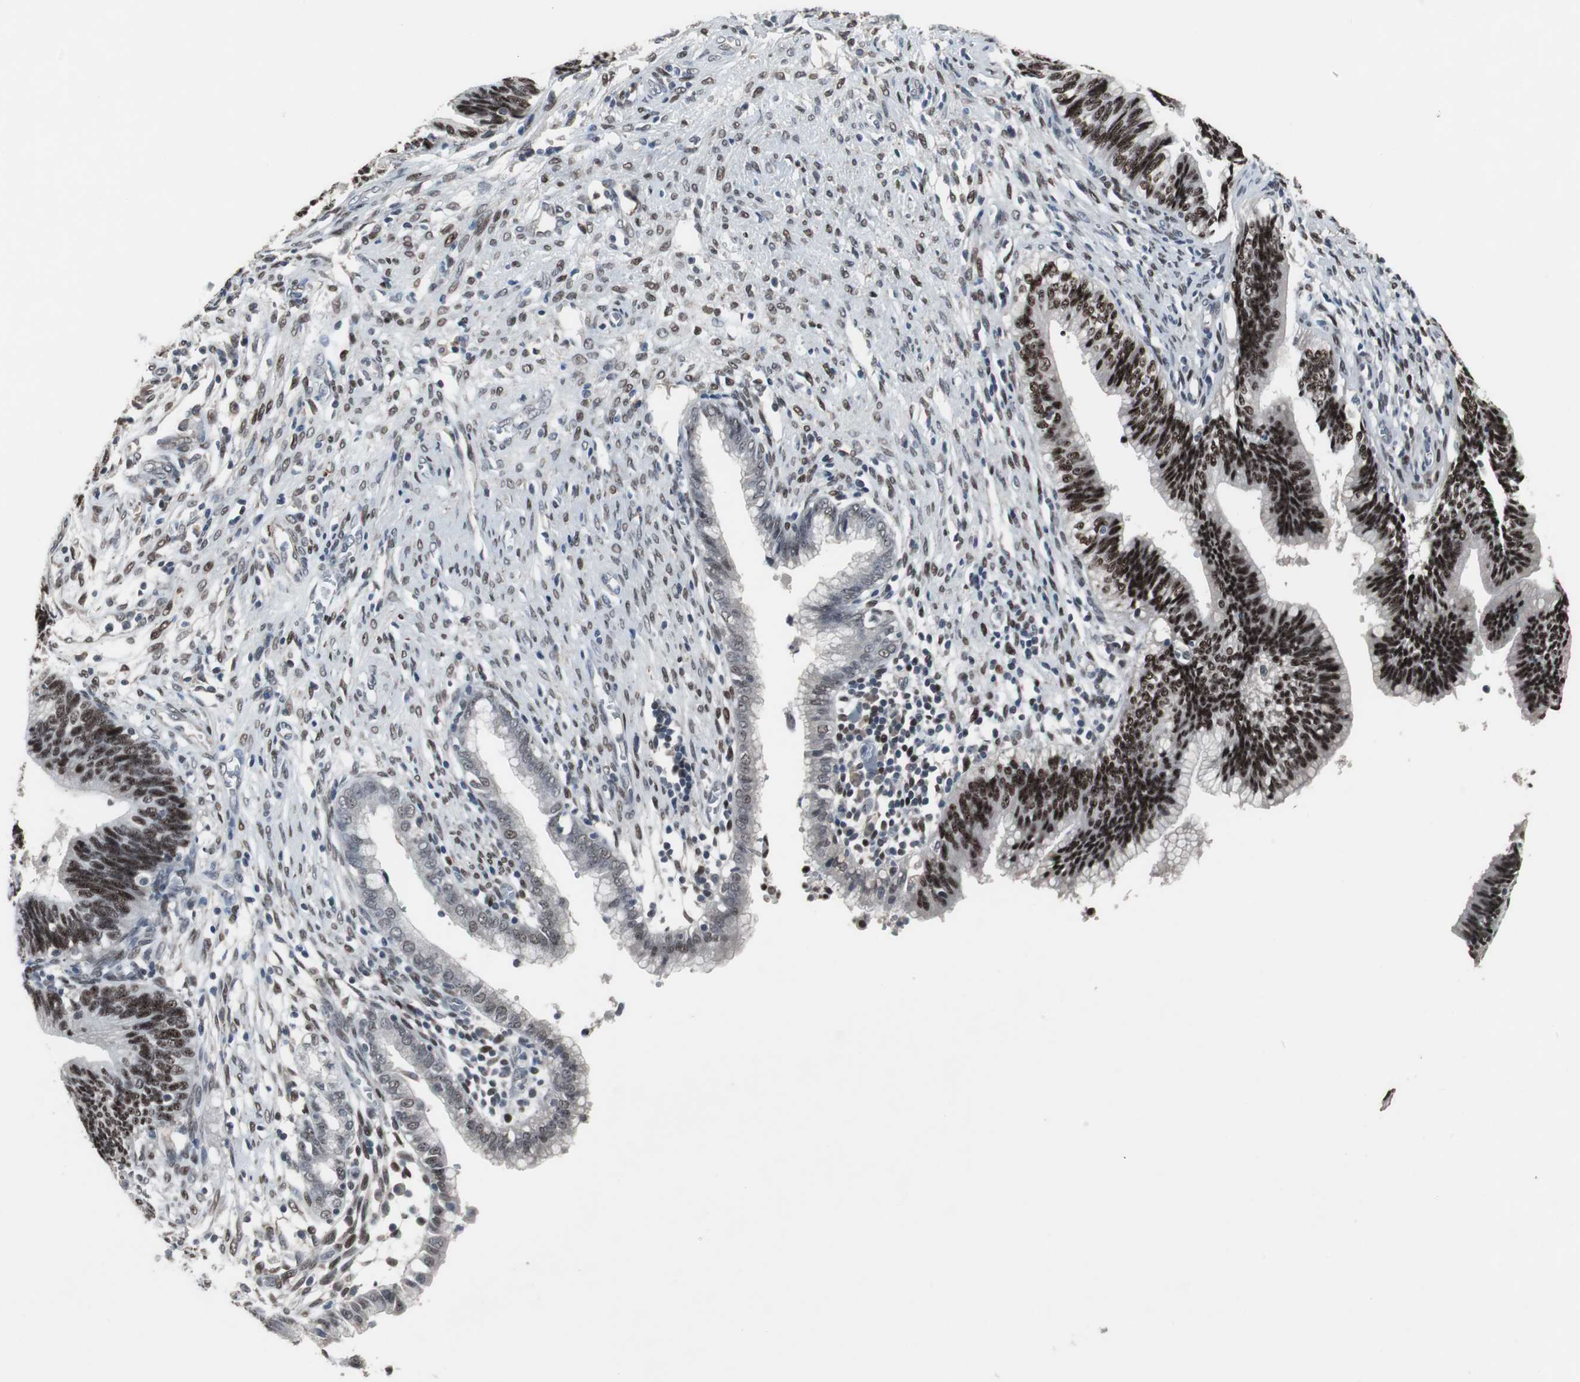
{"staining": {"intensity": "strong", "quantity": ">75%", "location": "nuclear"}, "tissue": "cervical cancer", "cell_type": "Tumor cells", "image_type": "cancer", "snomed": [{"axis": "morphology", "description": "Adenocarcinoma, NOS"}, {"axis": "topography", "description": "Cervix"}], "caption": "This is a micrograph of IHC staining of cervical adenocarcinoma, which shows strong positivity in the nuclear of tumor cells.", "gene": "FOXP4", "patient": {"sex": "female", "age": 44}}